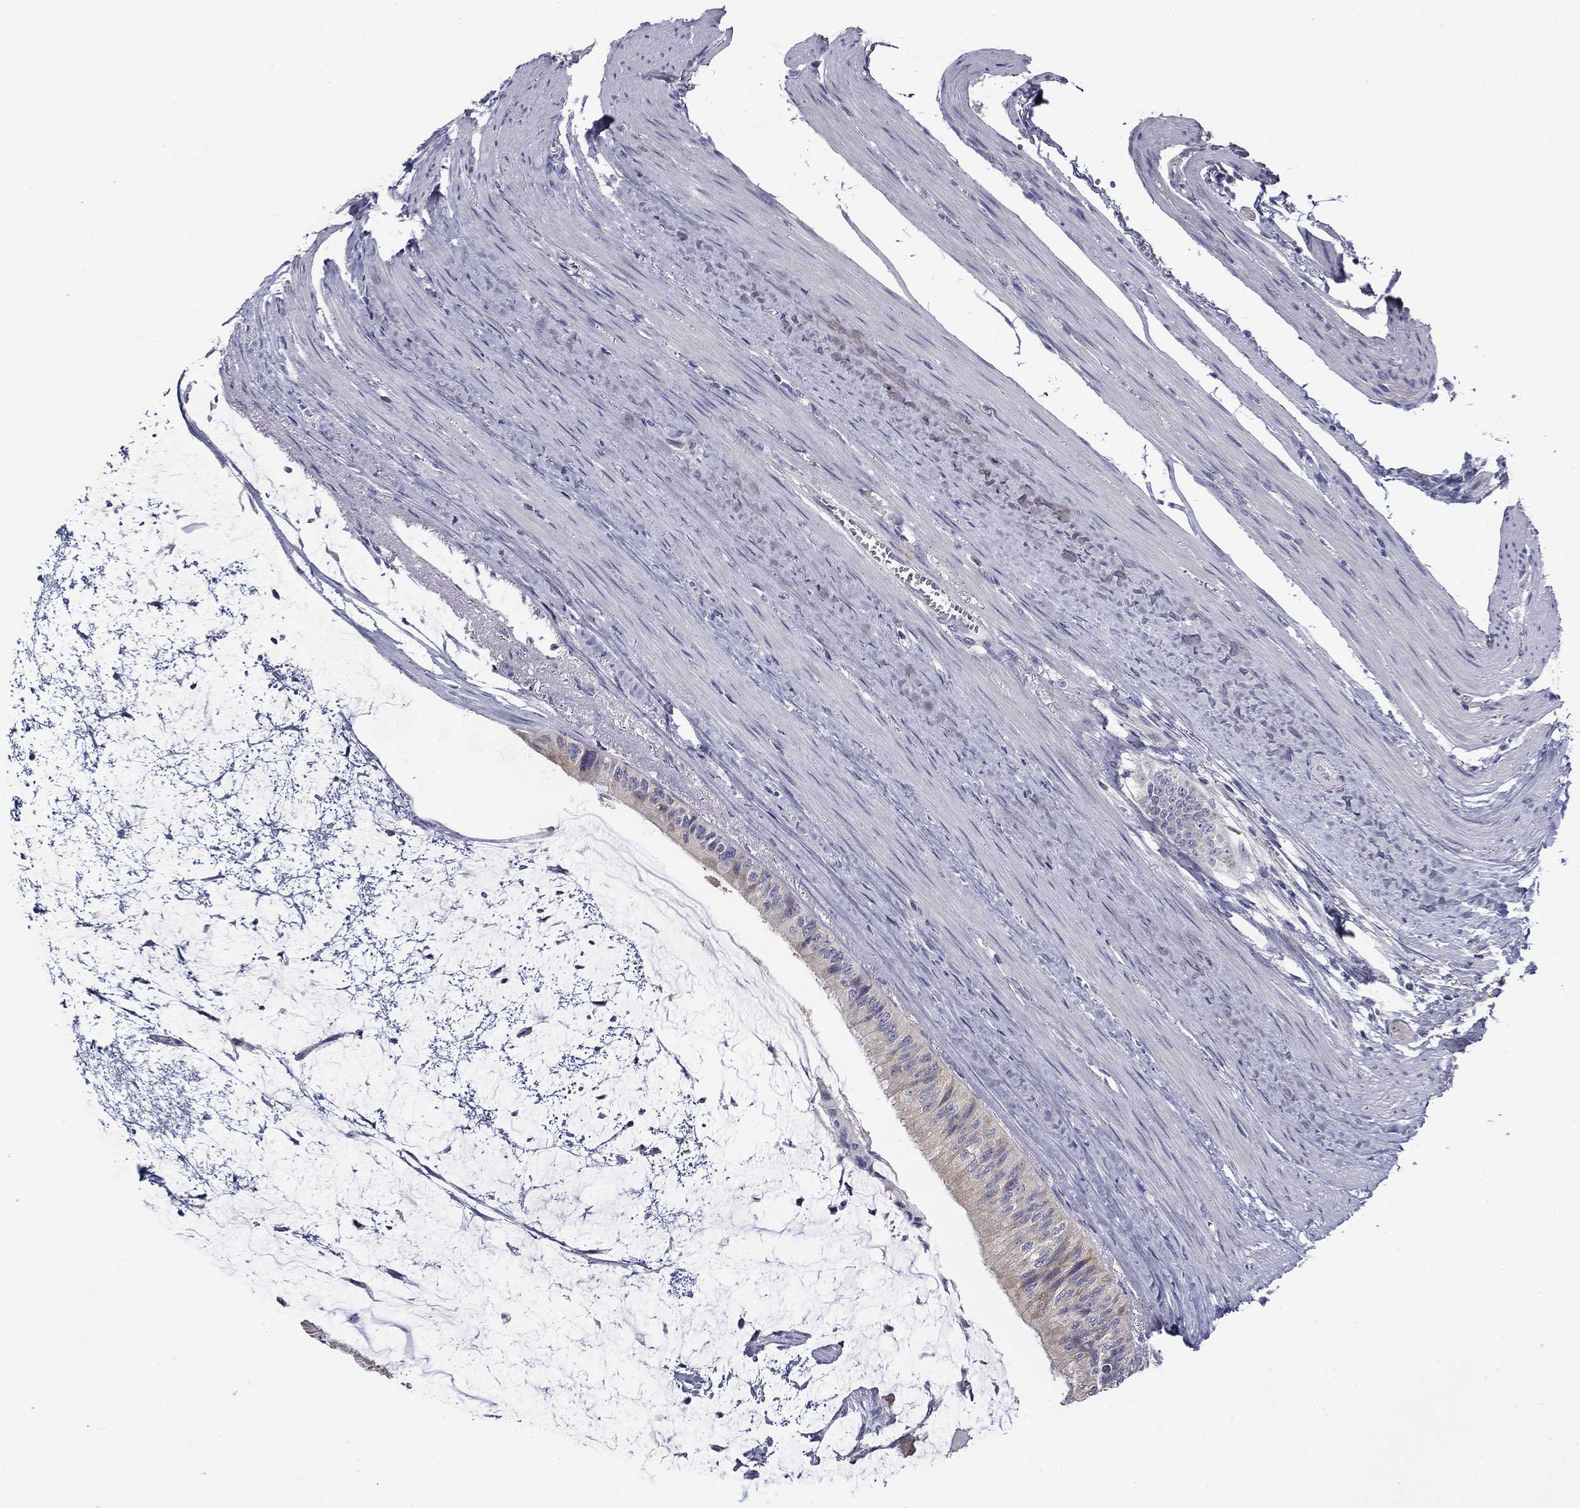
{"staining": {"intensity": "negative", "quantity": "none", "location": "none"}, "tissue": "colorectal cancer", "cell_type": "Tumor cells", "image_type": "cancer", "snomed": [{"axis": "morphology", "description": "Normal tissue, NOS"}, {"axis": "morphology", "description": "Adenocarcinoma, NOS"}, {"axis": "topography", "description": "Colon"}], "caption": "Tumor cells show no significant staining in colorectal adenocarcinoma. The staining is performed using DAB brown chromogen with nuclei counter-stained in using hematoxylin.", "gene": "SPATA7", "patient": {"sex": "male", "age": 65}}